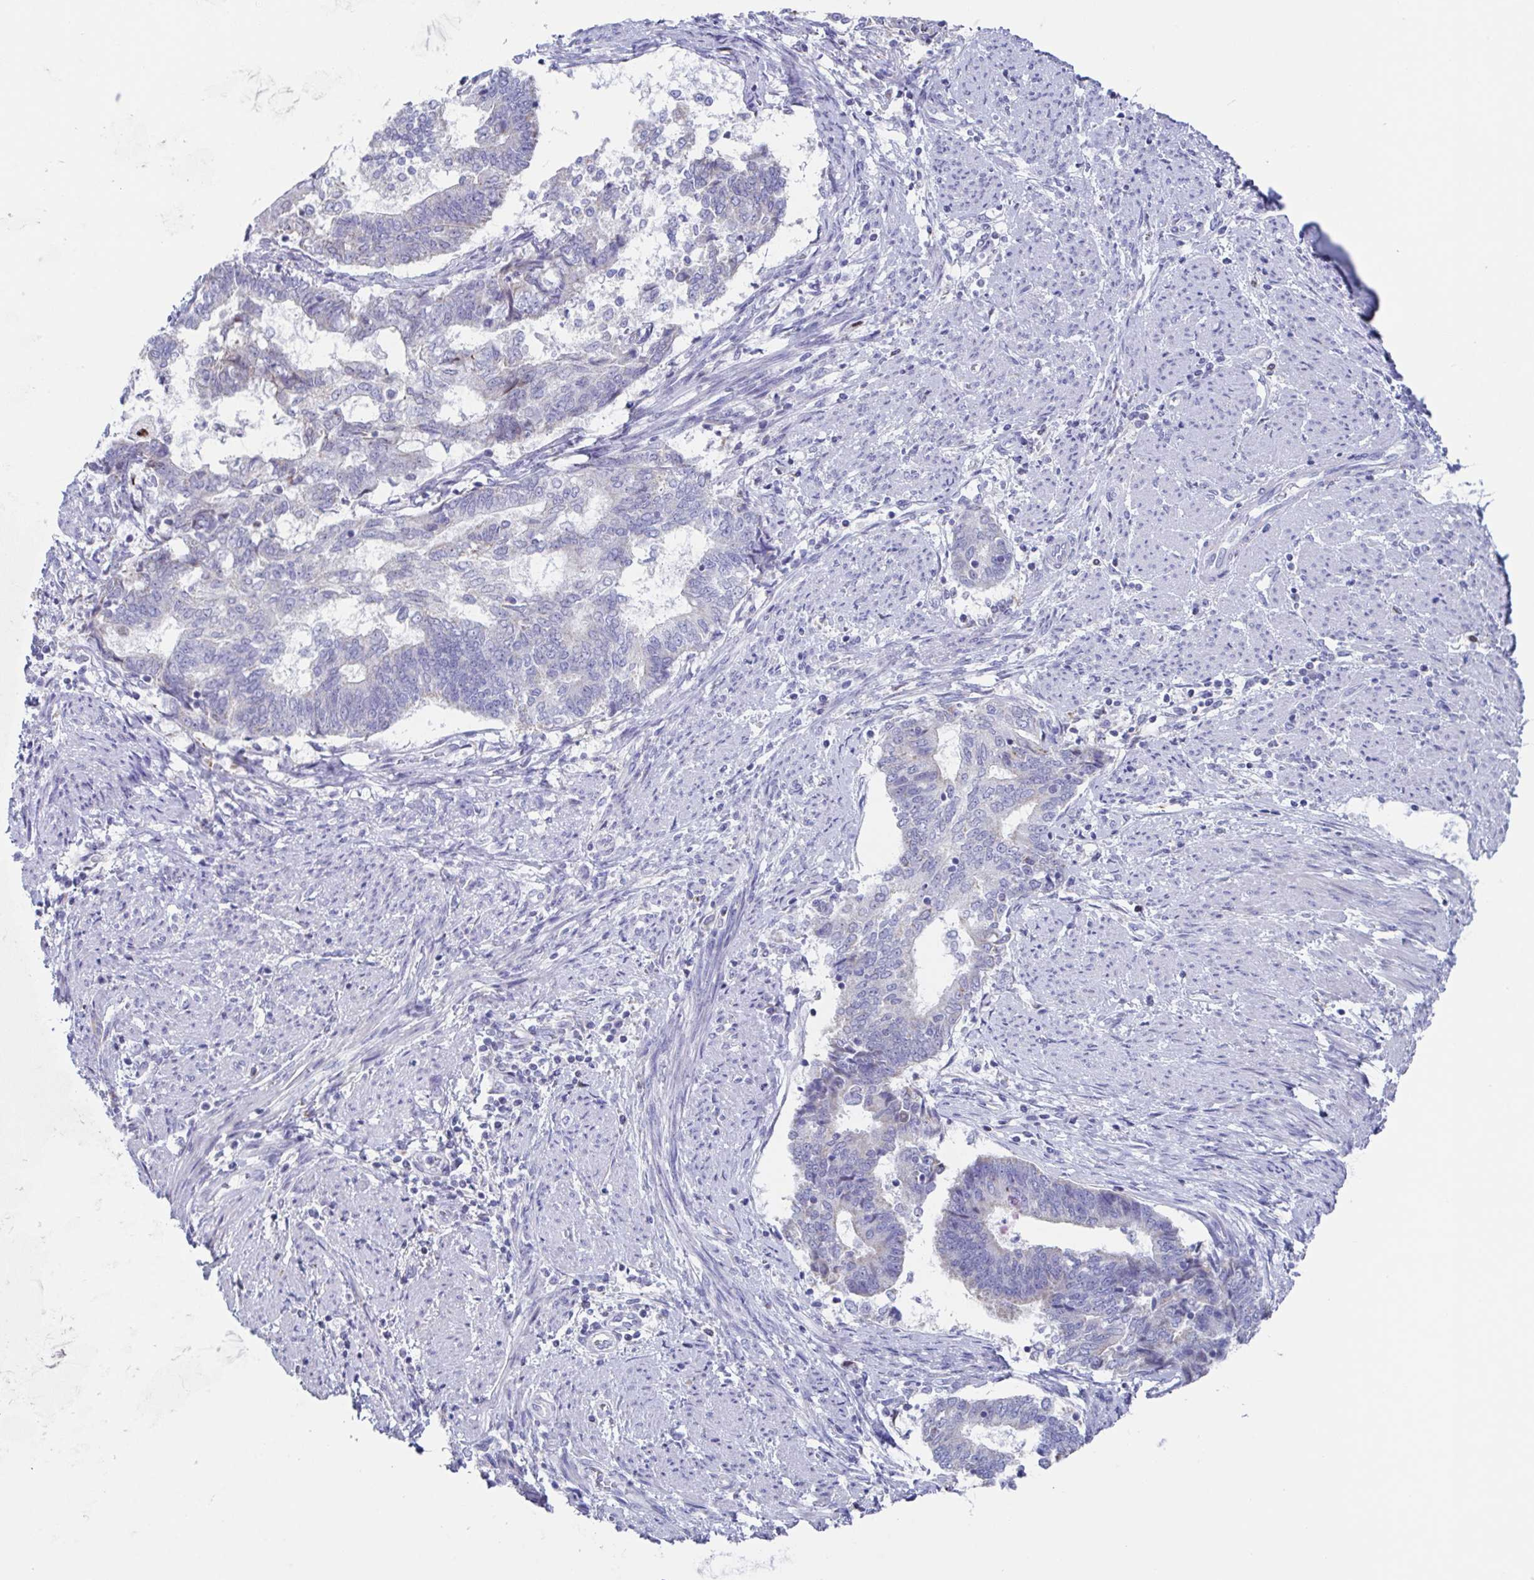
{"staining": {"intensity": "negative", "quantity": "none", "location": "none"}, "tissue": "endometrial cancer", "cell_type": "Tumor cells", "image_type": "cancer", "snomed": [{"axis": "morphology", "description": "Adenocarcinoma, NOS"}, {"axis": "topography", "description": "Endometrium"}], "caption": "DAB immunohistochemical staining of human endometrial cancer exhibits no significant staining in tumor cells.", "gene": "PBOV1", "patient": {"sex": "female", "age": 65}}